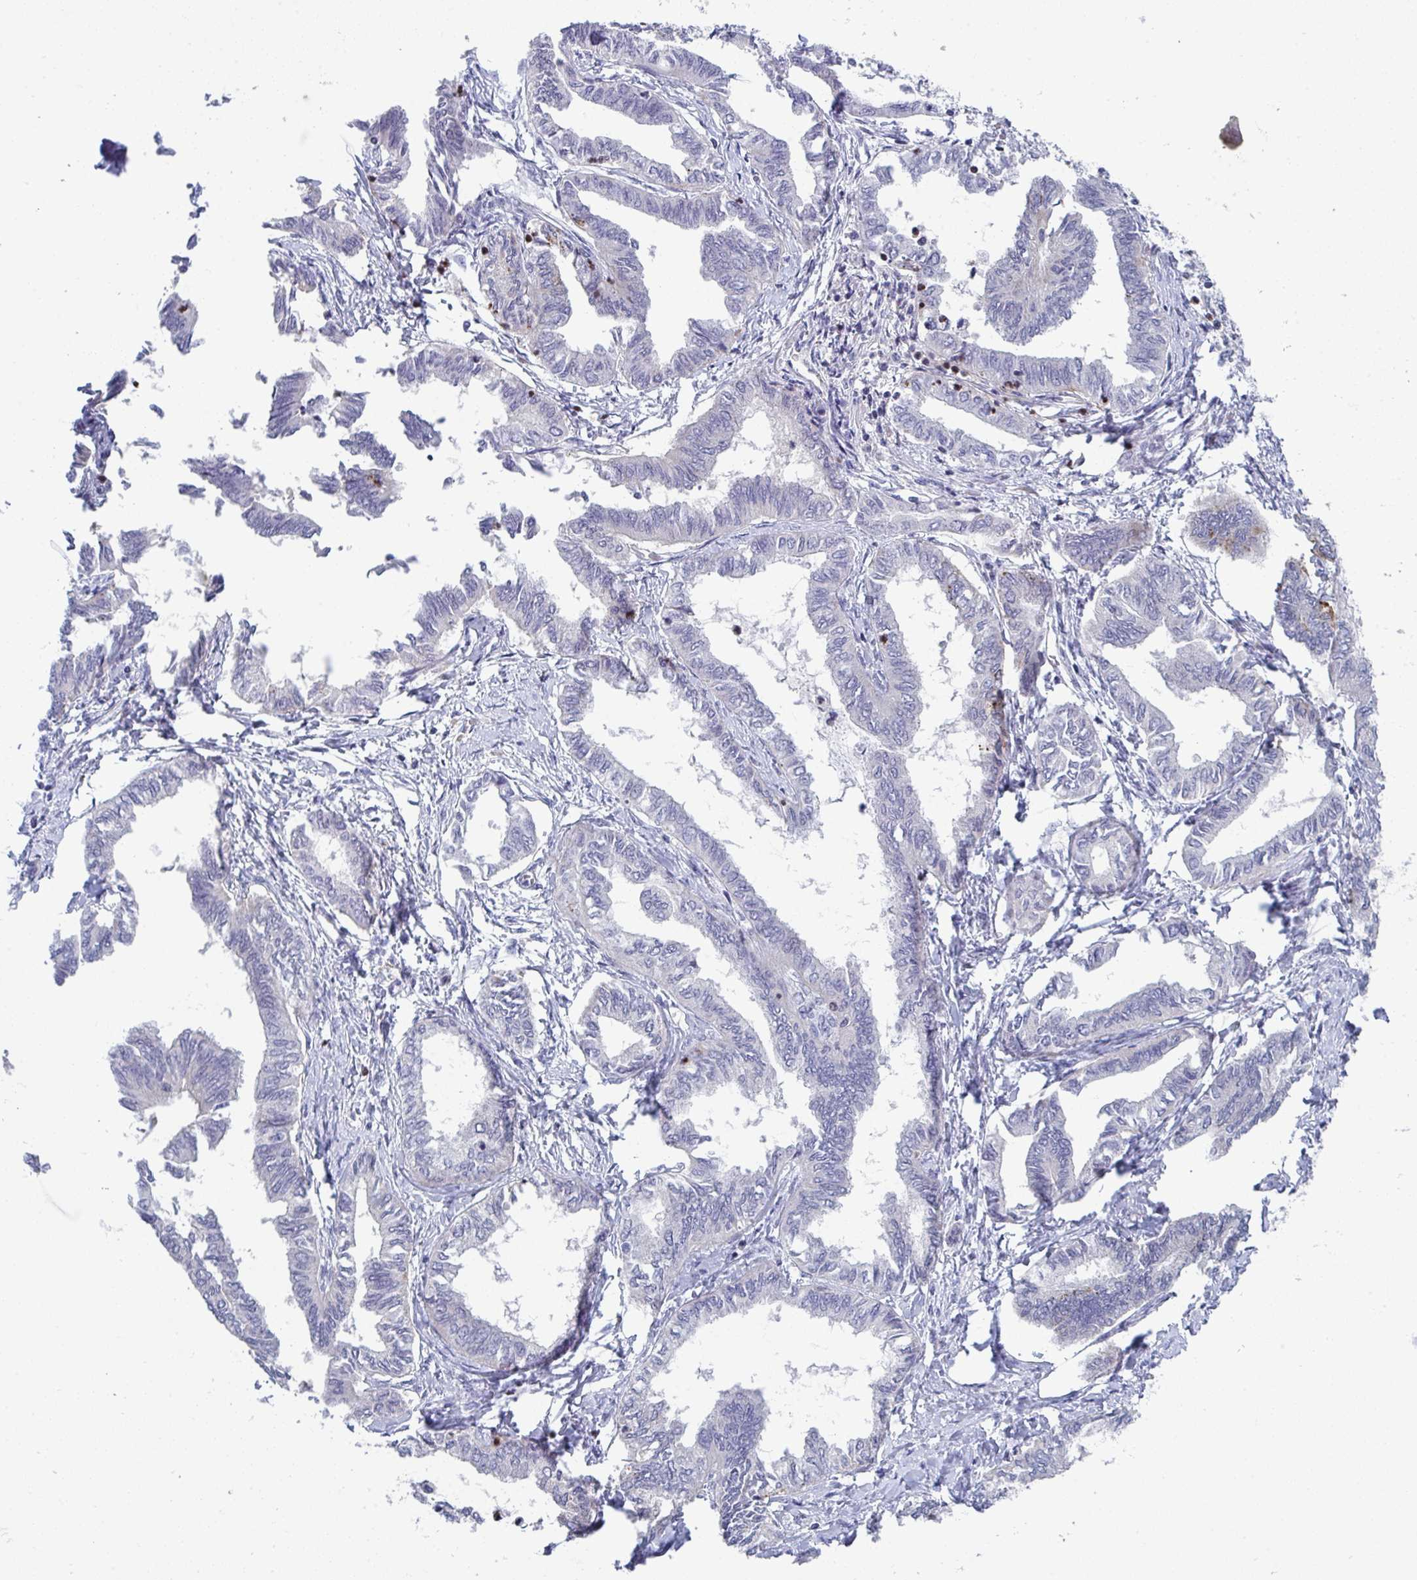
{"staining": {"intensity": "negative", "quantity": "none", "location": "none"}, "tissue": "ovarian cancer", "cell_type": "Tumor cells", "image_type": "cancer", "snomed": [{"axis": "morphology", "description": "Carcinoma, endometroid"}, {"axis": "topography", "description": "Ovary"}], "caption": "DAB immunohistochemical staining of human ovarian cancer demonstrates no significant expression in tumor cells. The staining was performed using DAB (3,3'-diaminobenzidine) to visualize the protein expression in brown, while the nuclei were stained in blue with hematoxylin (Magnification: 20x).", "gene": "AOC2", "patient": {"sex": "female", "age": 70}}